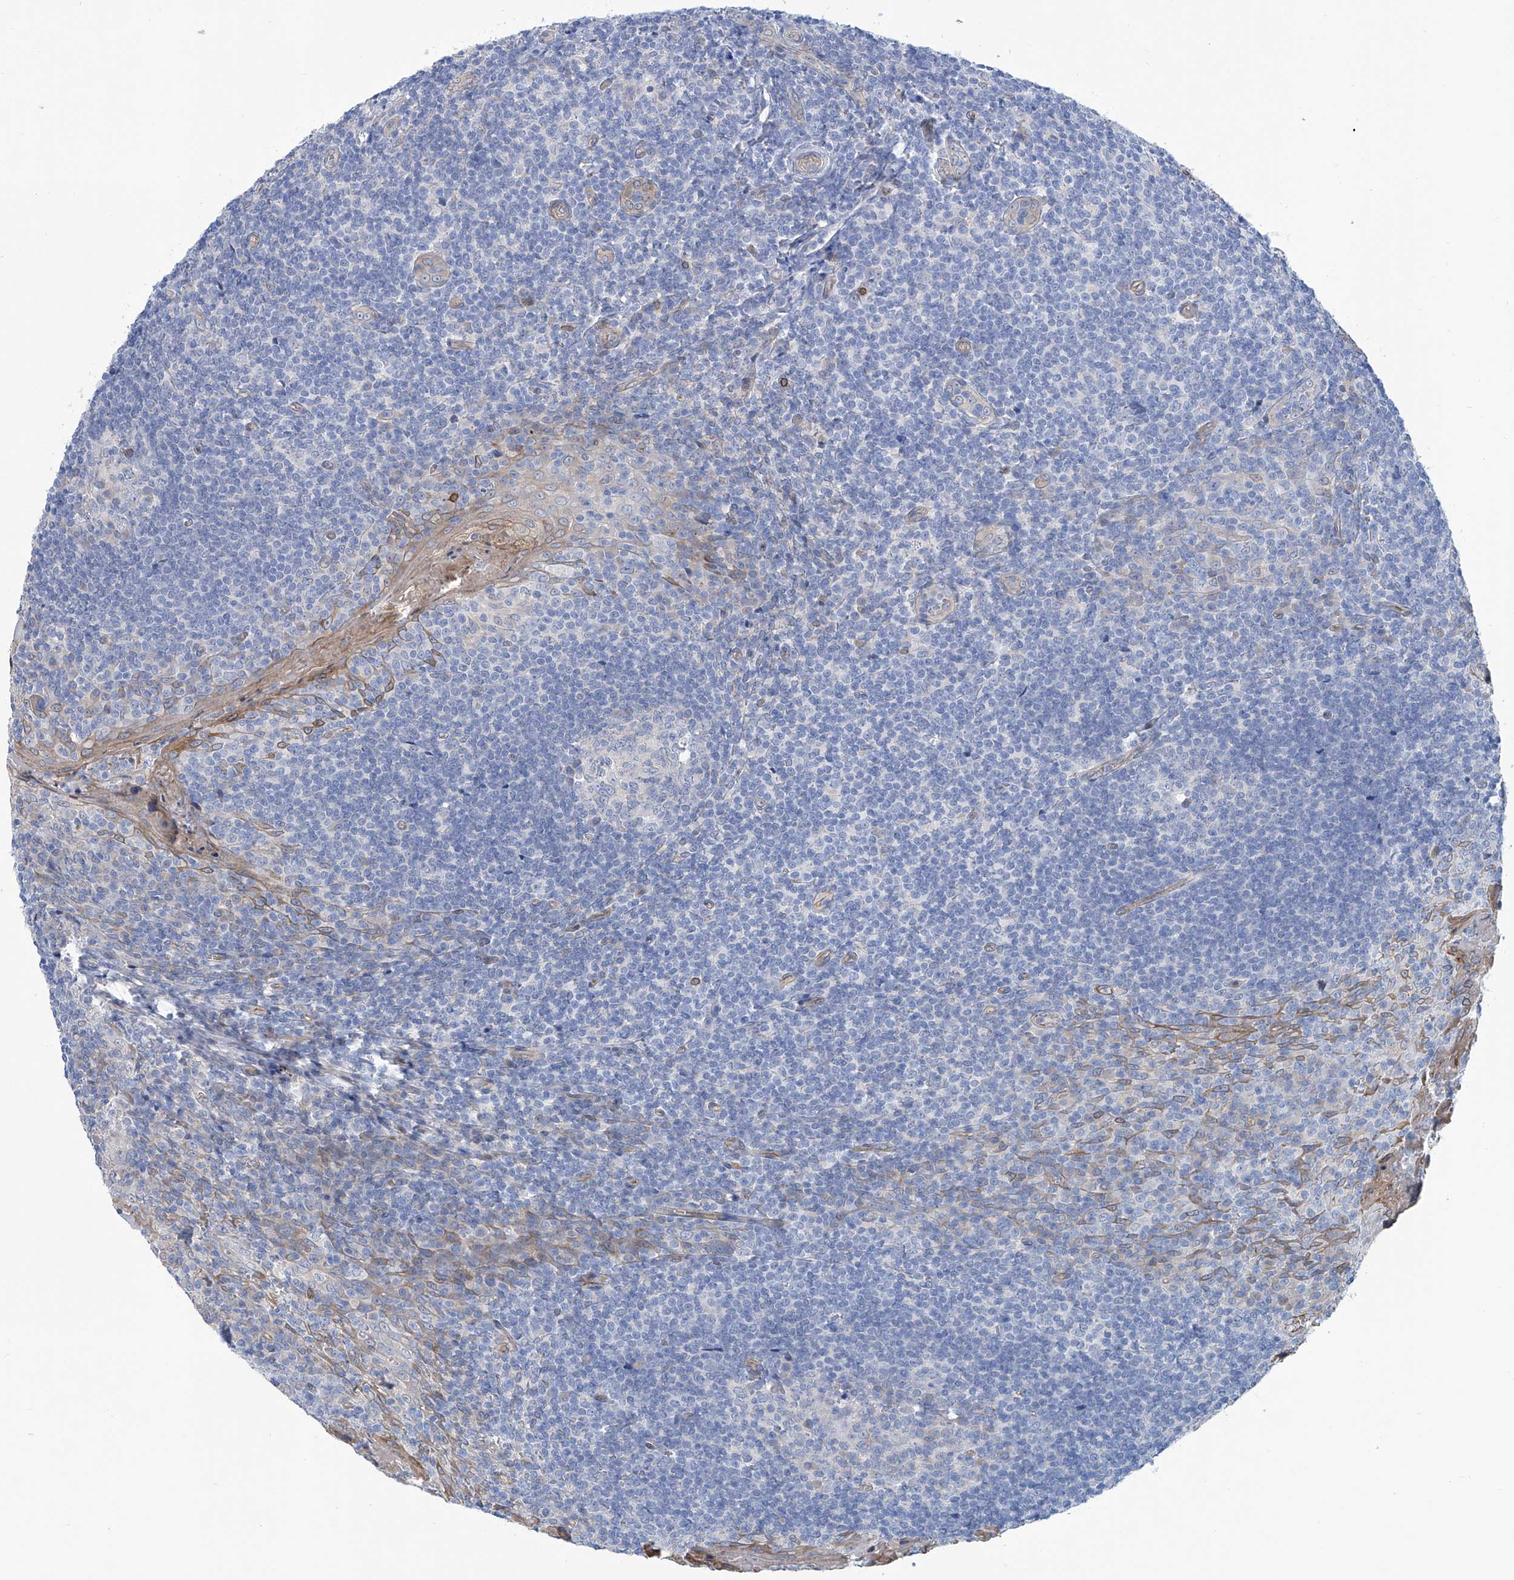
{"staining": {"intensity": "negative", "quantity": "none", "location": "none"}, "tissue": "tonsil", "cell_type": "Germinal center cells", "image_type": "normal", "snomed": [{"axis": "morphology", "description": "Normal tissue, NOS"}, {"axis": "topography", "description": "Tonsil"}], "caption": "High power microscopy histopathology image of an IHC micrograph of benign tonsil, revealing no significant positivity in germinal center cells.", "gene": "TNN", "patient": {"sex": "male", "age": 27}}